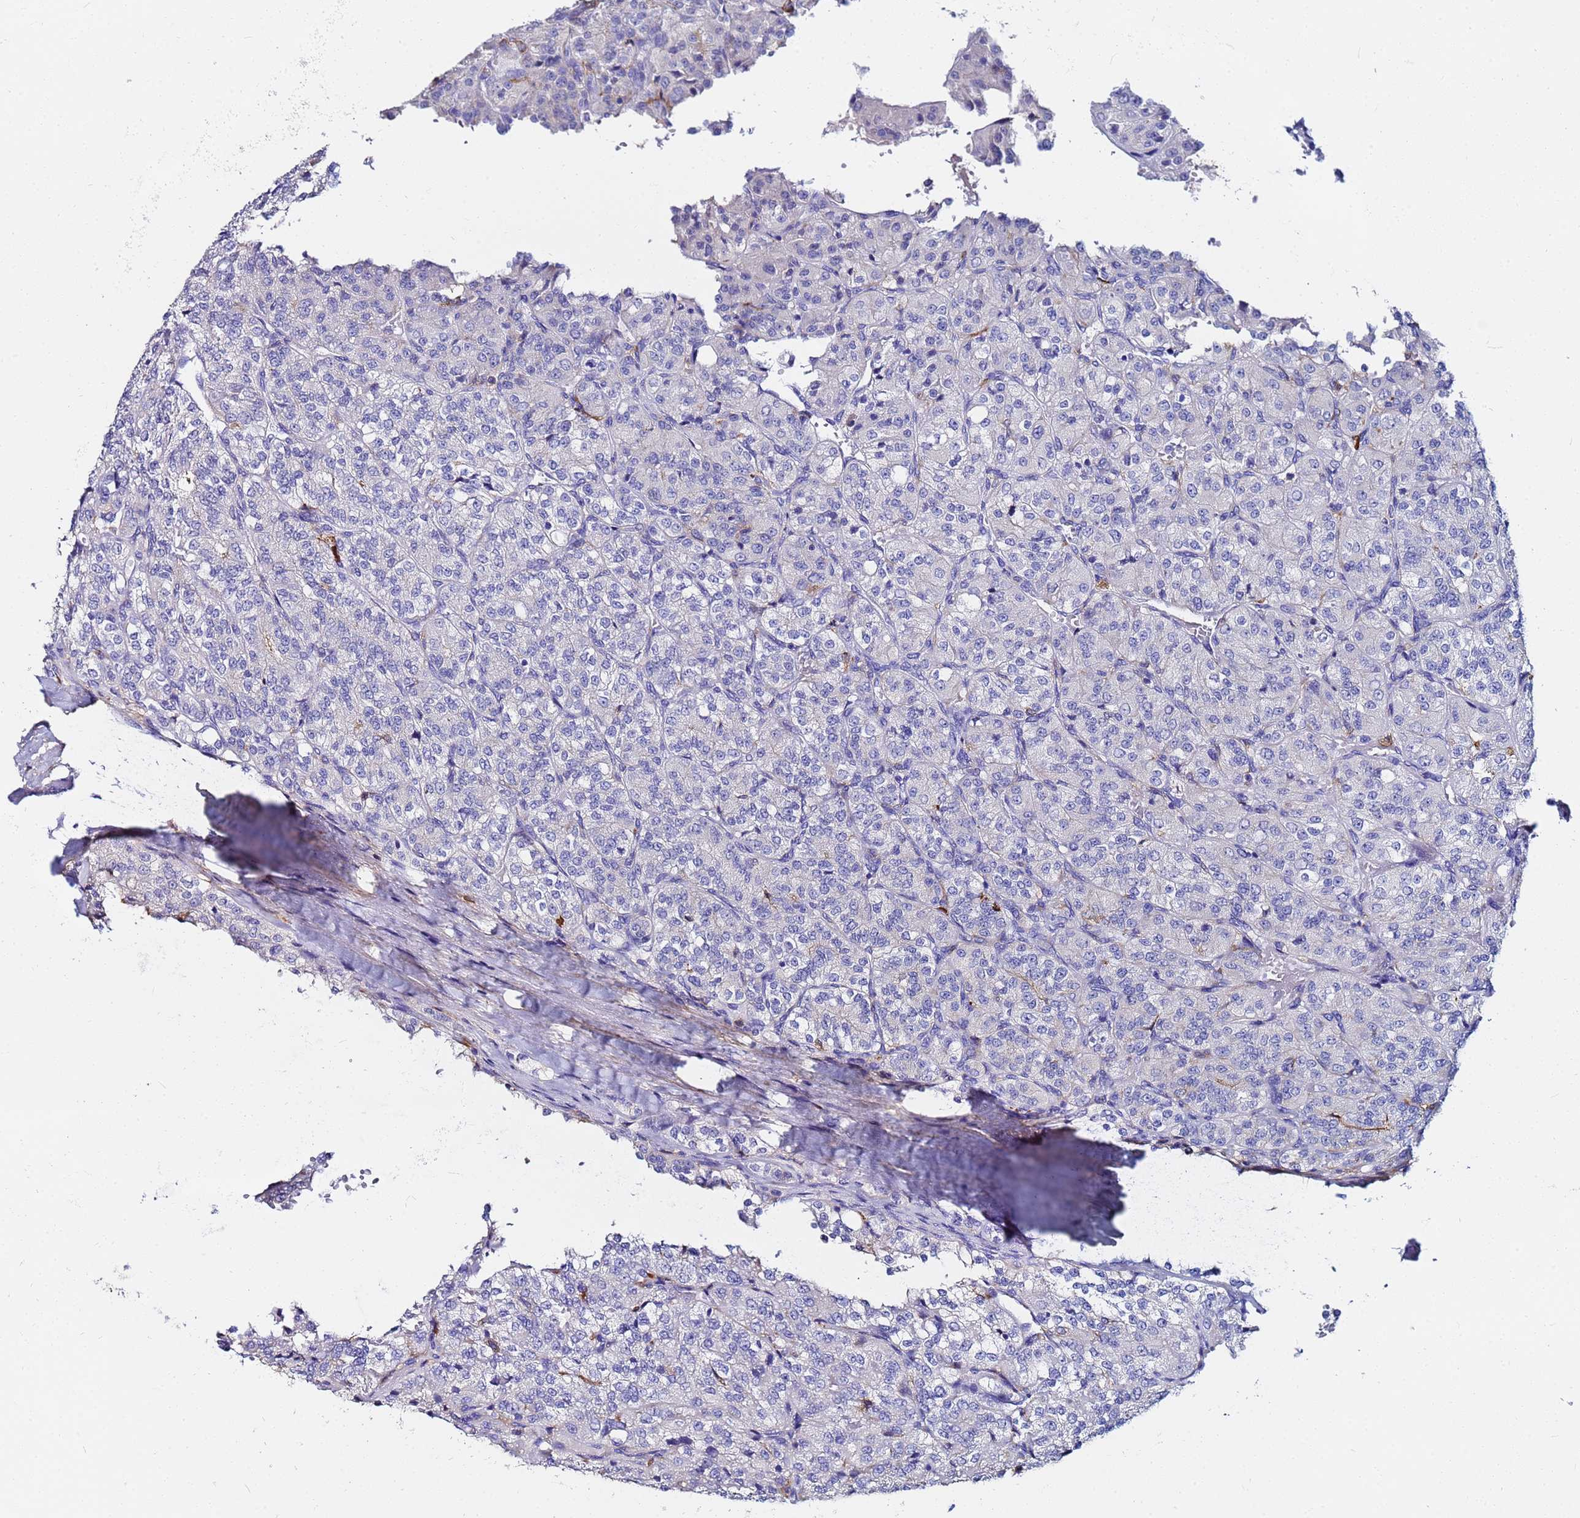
{"staining": {"intensity": "negative", "quantity": "none", "location": "none"}, "tissue": "renal cancer", "cell_type": "Tumor cells", "image_type": "cancer", "snomed": [{"axis": "morphology", "description": "Adenocarcinoma, NOS"}, {"axis": "topography", "description": "Kidney"}], "caption": "A high-resolution photomicrograph shows immunohistochemistry (IHC) staining of renal adenocarcinoma, which shows no significant expression in tumor cells.", "gene": "BASP1", "patient": {"sex": "female", "age": 63}}